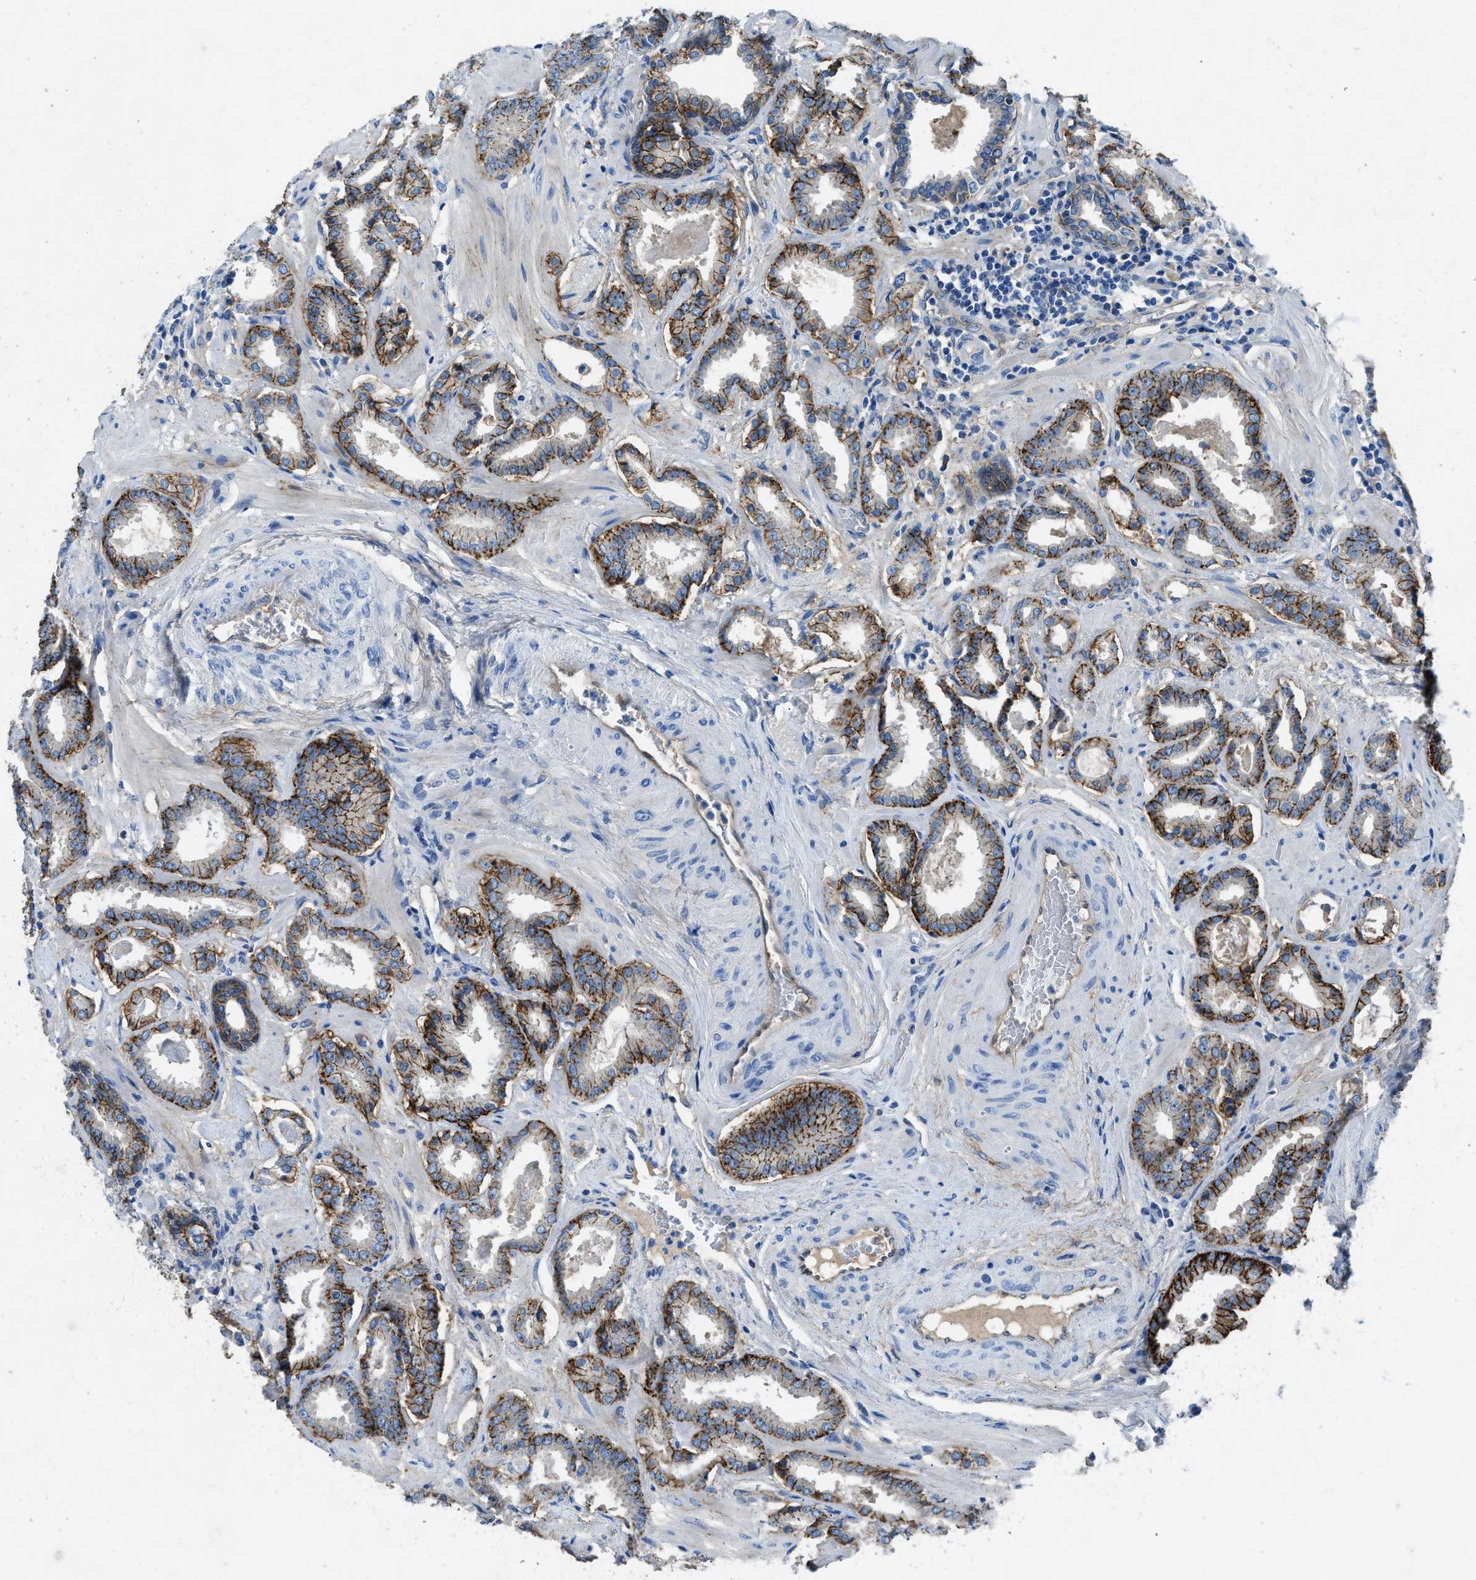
{"staining": {"intensity": "strong", "quantity": ">75%", "location": "cytoplasmic/membranous"}, "tissue": "prostate cancer", "cell_type": "Tumor cells", "image_type": "cancer", "snomed": [{"axis": "morphology", "description": "Adenocarcinoma, Low grade"}, {"axis": "topography", "description": "Prostate"}], "caption": "Prostate cancer stained for a protein displays strong cytoplasmic/membranous positivity in tumor cells.", "gene": "PTGFRN", "patient": {"sex": "male", "age": 53}}